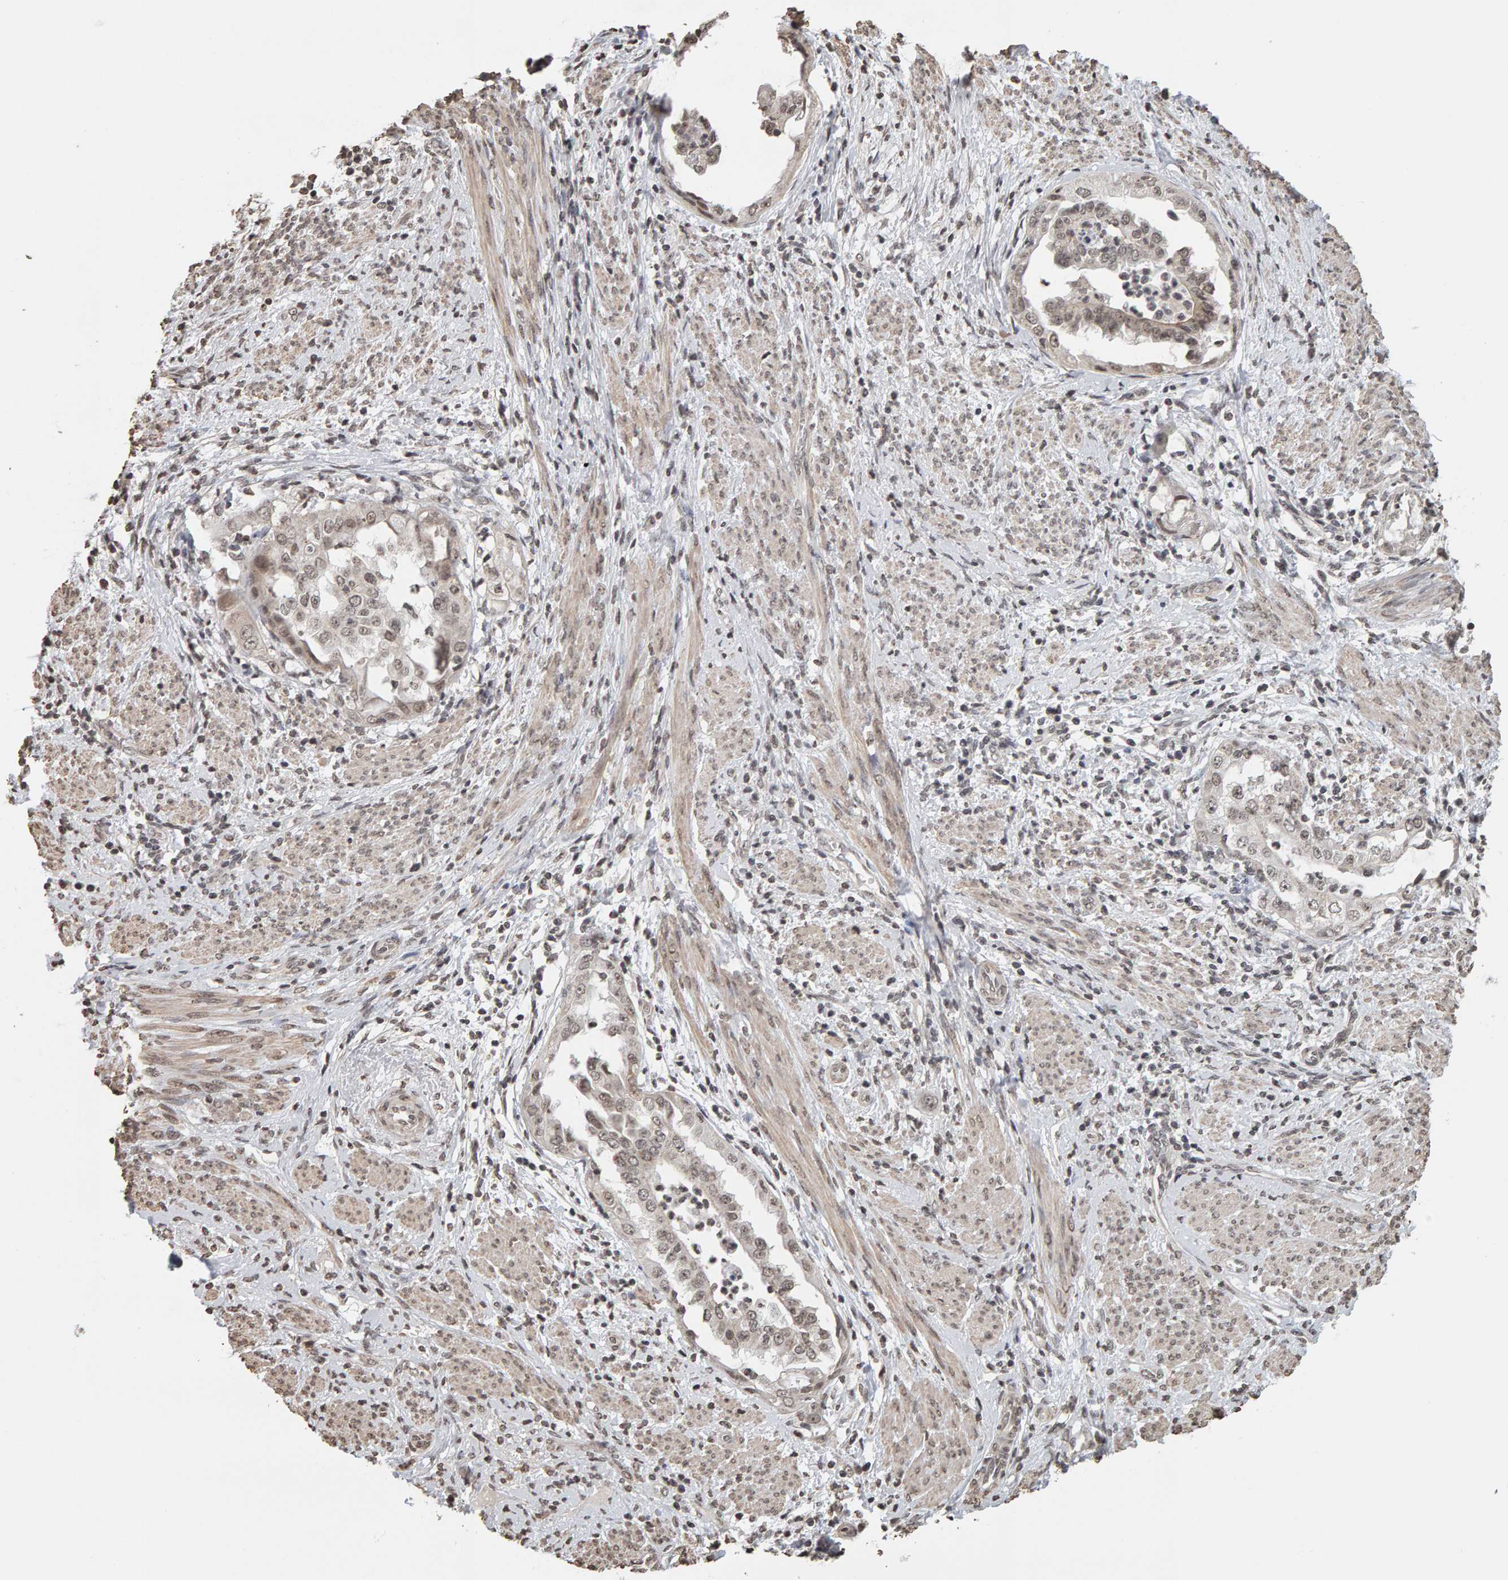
{"staining": {"intensity": "weak", "quantity": ">75%", "location": "nuclear"}, "tissue": "endometrial cancer", "cell_type": "Tumor cells", "image_type": "cancer", "snomed": [{"axis": "morphology", "description": "Adenocarcinoma, NOS"}, {"axis": "topography", "description": "Endometrium"}], "caption": "High-magnification brightfield microscopy of endometrial adenocarcinoma stained with DAB (brown) and counterstained with hematoxylin (blue). tumor cells exhibit weak nuclear staining is present in approximately>75% of cells.", "gene": "AFF4", "patient": {"sex": "female", "age": 85}}